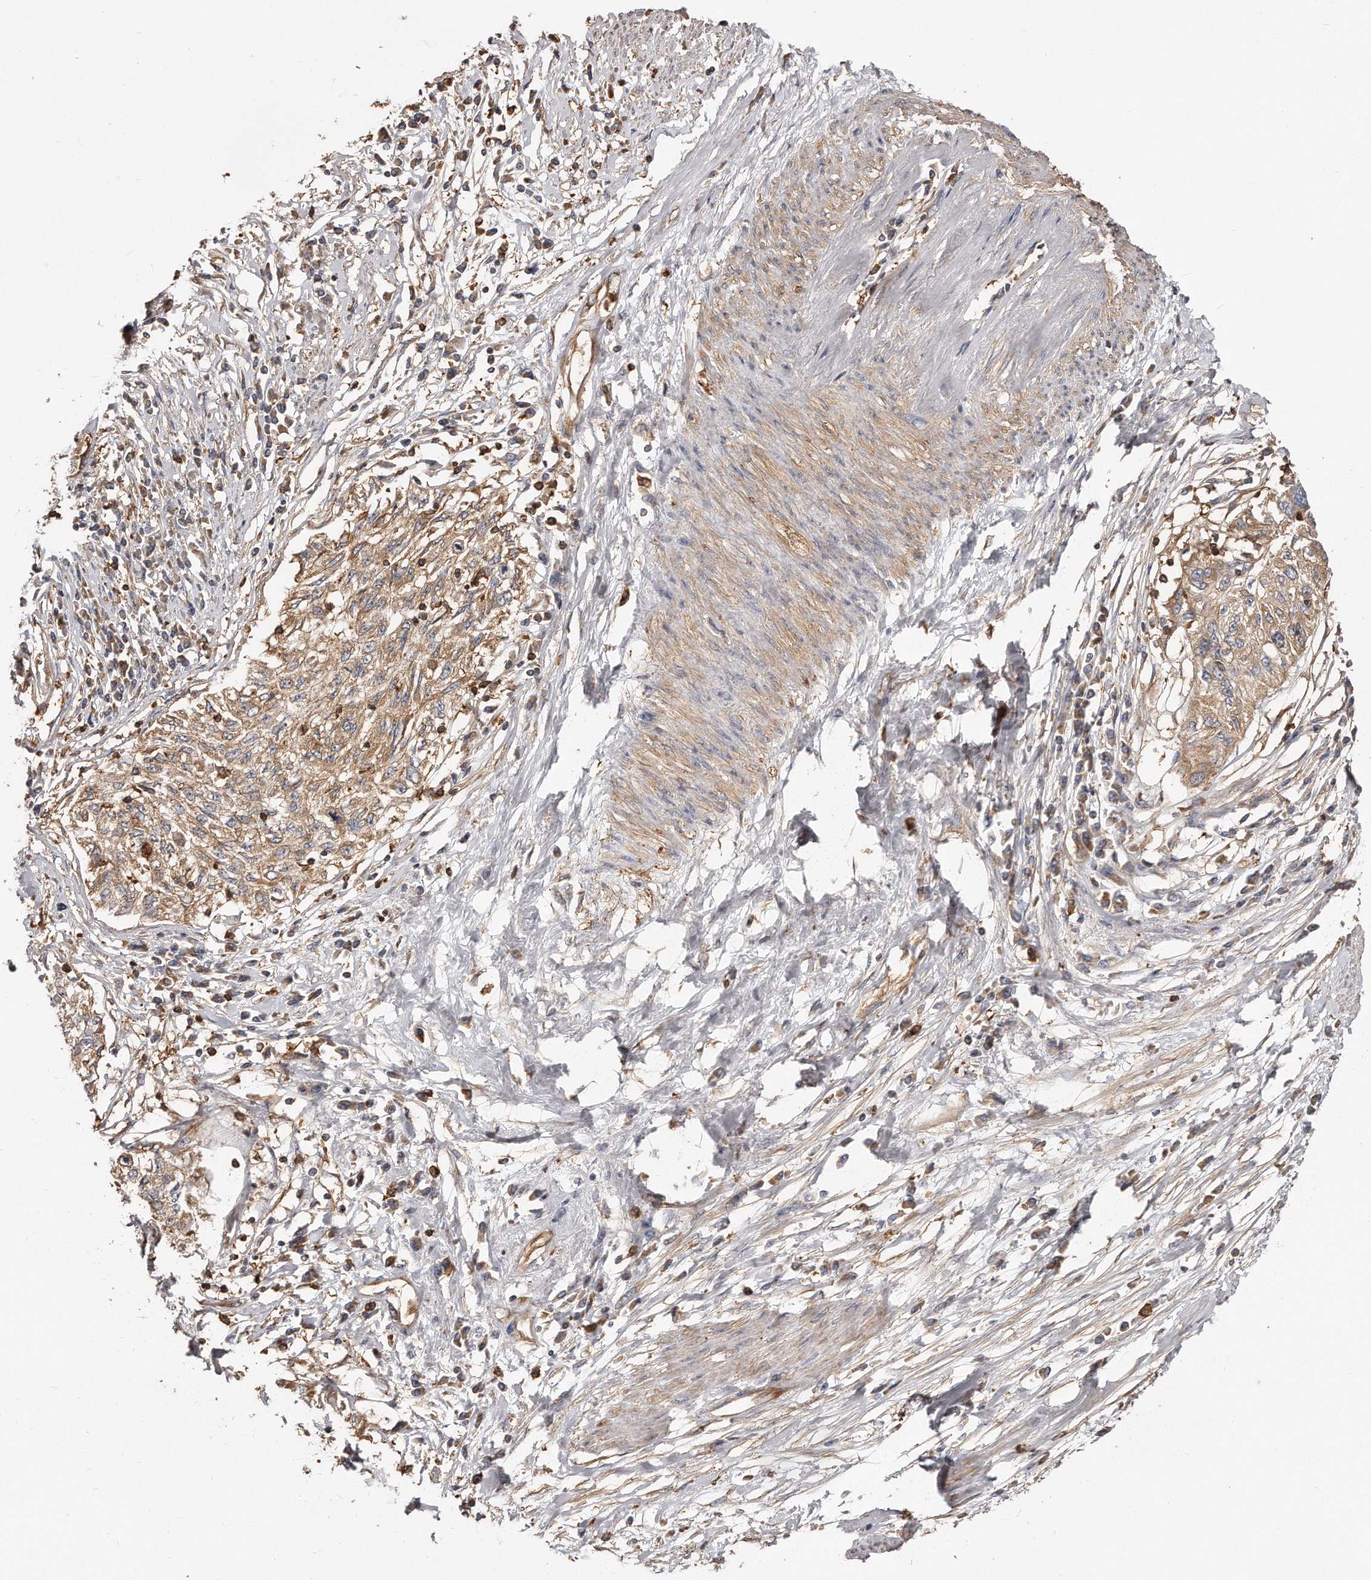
{"staining": {"intensity": "weak", "quantity": ">75%", "location": "cytoplasmic/membranous"}, "tissue": "cervical cancer", "cell_type": "Tumor cells", "image_type": "cancer", "snomed": [{"axis": "morphology", "description": "Squamous cell carcinoma, NOS"}, {"axis": "topography", "description": "Cervix"}], "caption": "Immunohistochemical staining of cervical cancer (squamous cell carcinoma) displays weak cytoplasmic/membranous protein positivity in about >75% of tumor cells. The protein is stained brown, and the nuclei are stained in blue (DAB (3,3'-diaminobenzidine) IHC with brightfield microscopy, high magnification).", "gene": "CAP1", "patient": {"sex": "female", "age": 57}}